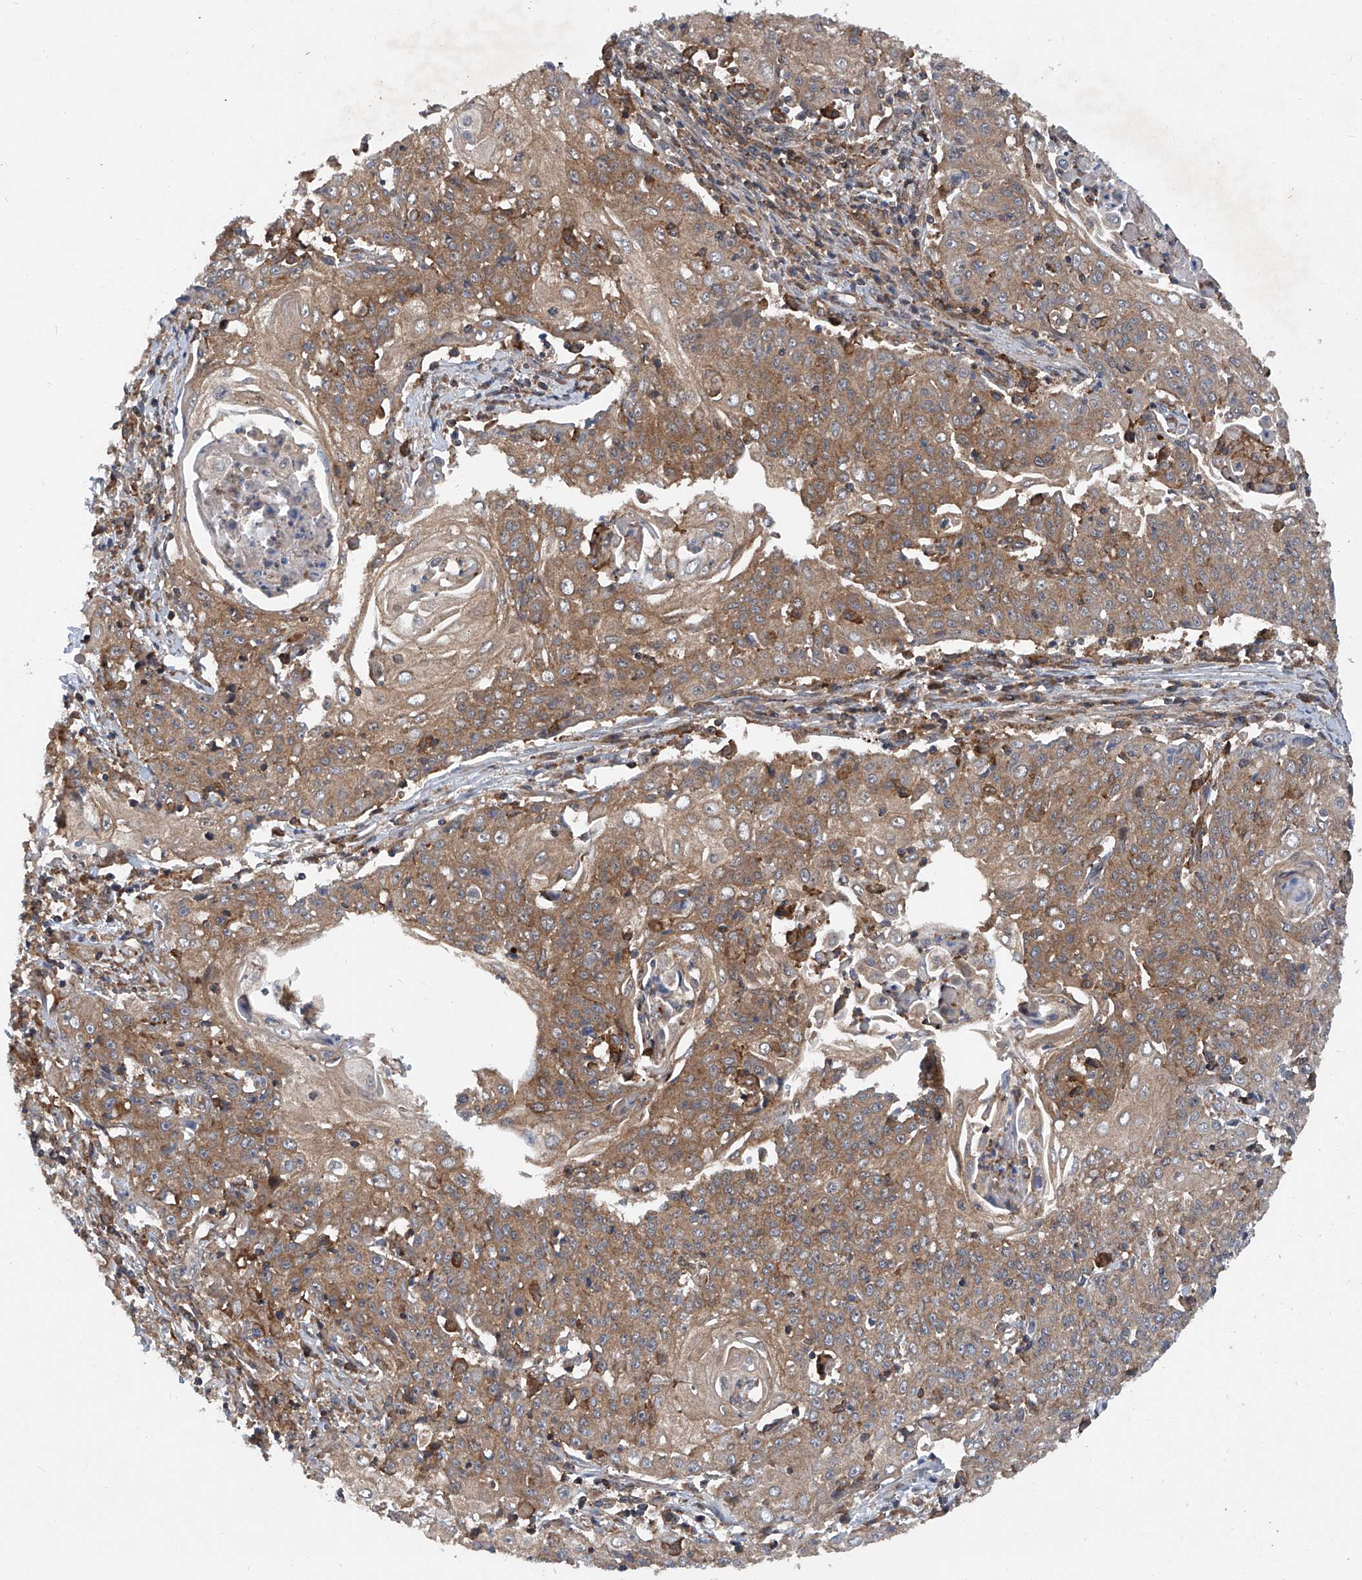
{"staining": {"intensity": "moderate", "quantity": ">75%", "location": "cytoplasmic/membranous"}, "tissue": "cervical cancer", "cell_type": "Tumor cells", "image_type": "cancer", "snomed": [{"axis": "morphology", "description": "Squamous cell carcinoma, NOS"}, {"axis": "topography", "description": "Cervix"}], "caption": "Immunohistochemical staining of human cervical cancer shows medium levels of moderate cytoplasmic/membranous staining in about >75% of tumor cells.", "gene": "SMAP1", "patient": {"sex": "female", "age": 48}}